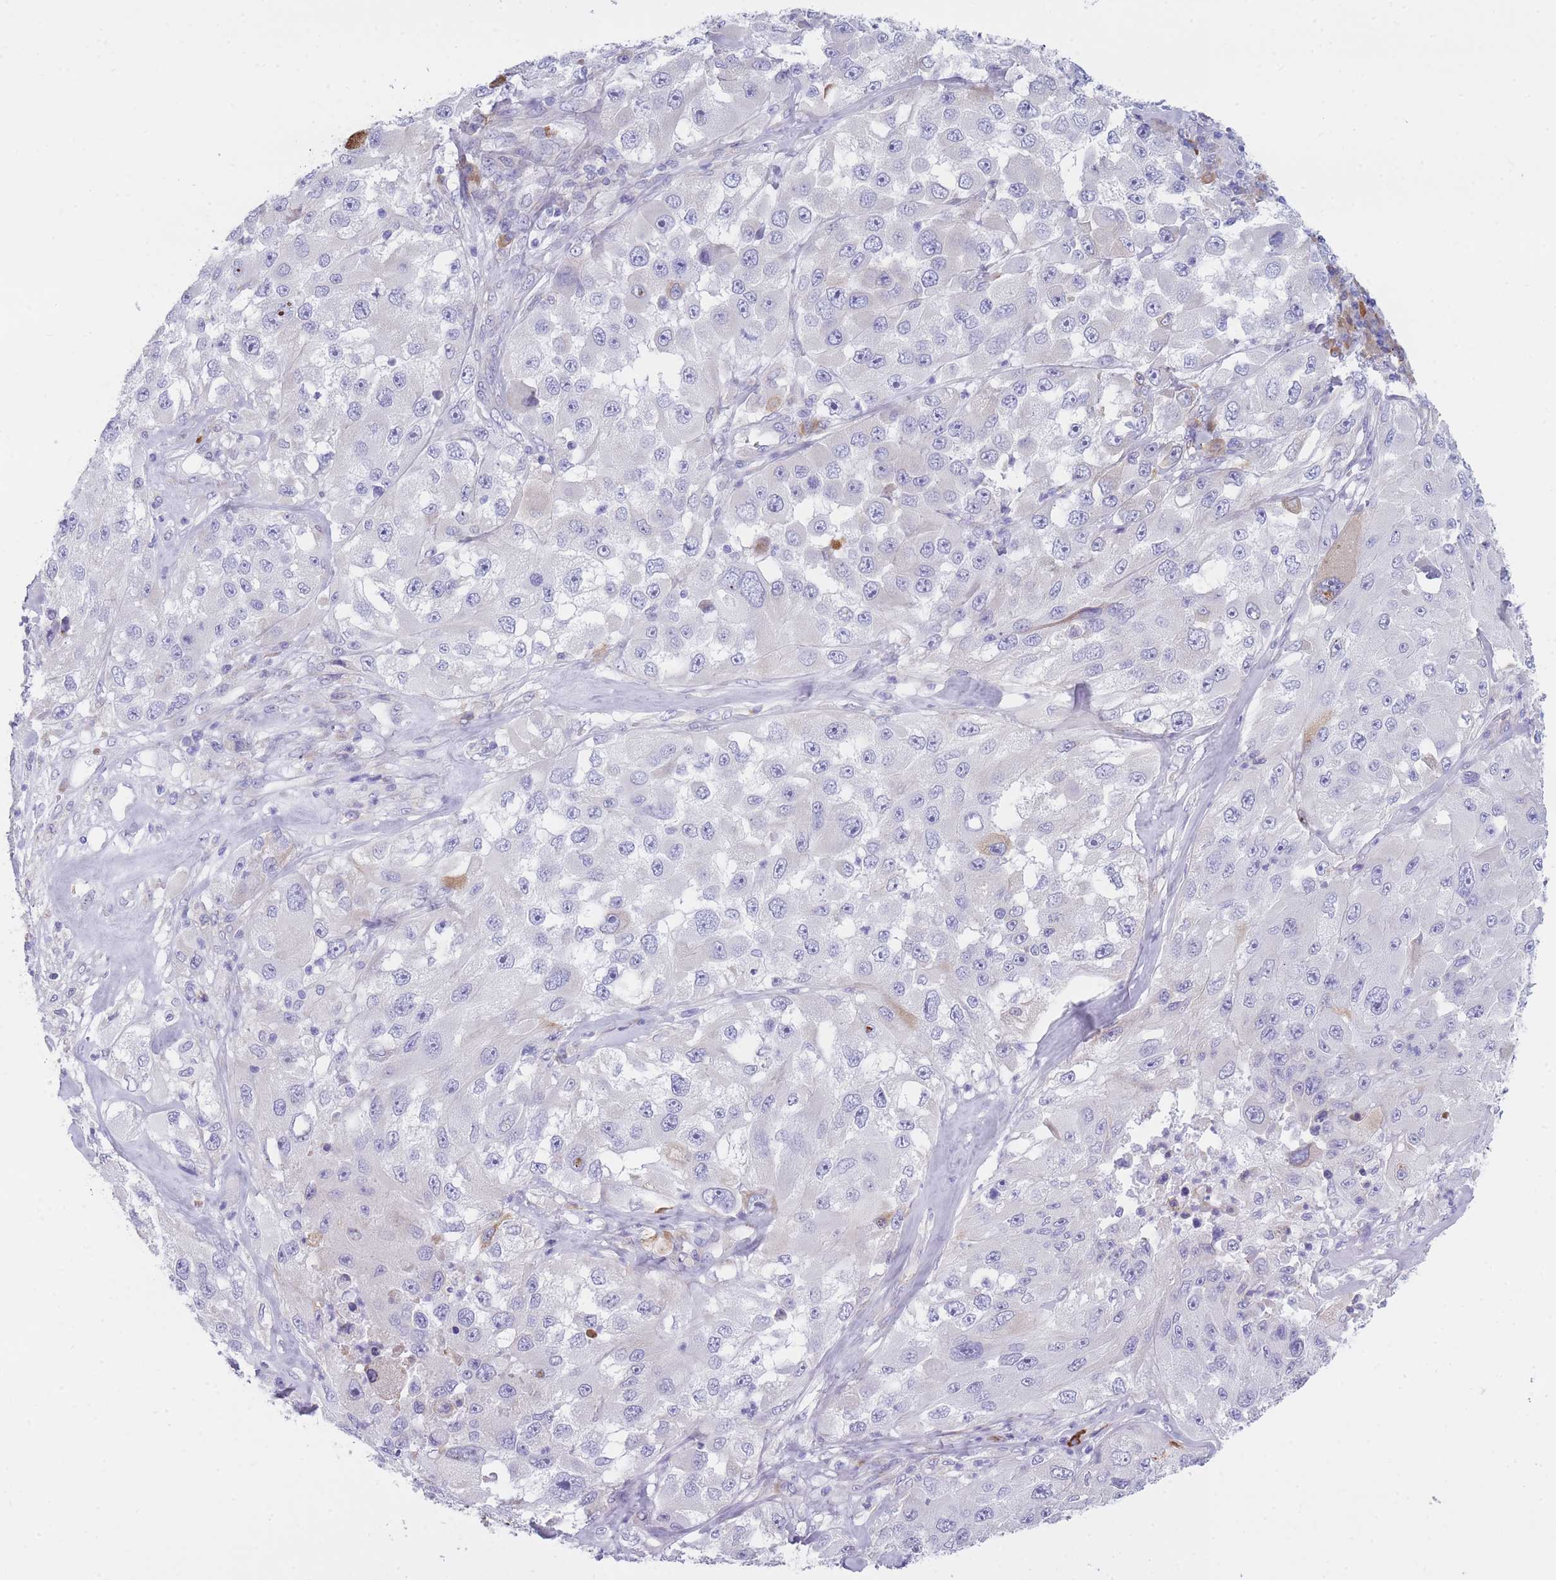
{"staining": {"intensity": "negative", "quantity": "none", "location": "none"}, "tissue": "melanoma", "cell_type": "Tumor cells", "image_type": "cancer", "snomed": [{"axis": "morphology", "description": "Malignant melanoma, Metastatic site"}, {"axis": "topography", "description": "Lymph node"}], "caption": "Human malignant melanoma (metastatic site) stained for a protein using immunohistochemistry shows no expression in tumor cells.", "gene": "XKR8", "patient": {"sex": "male", "age": 62}}